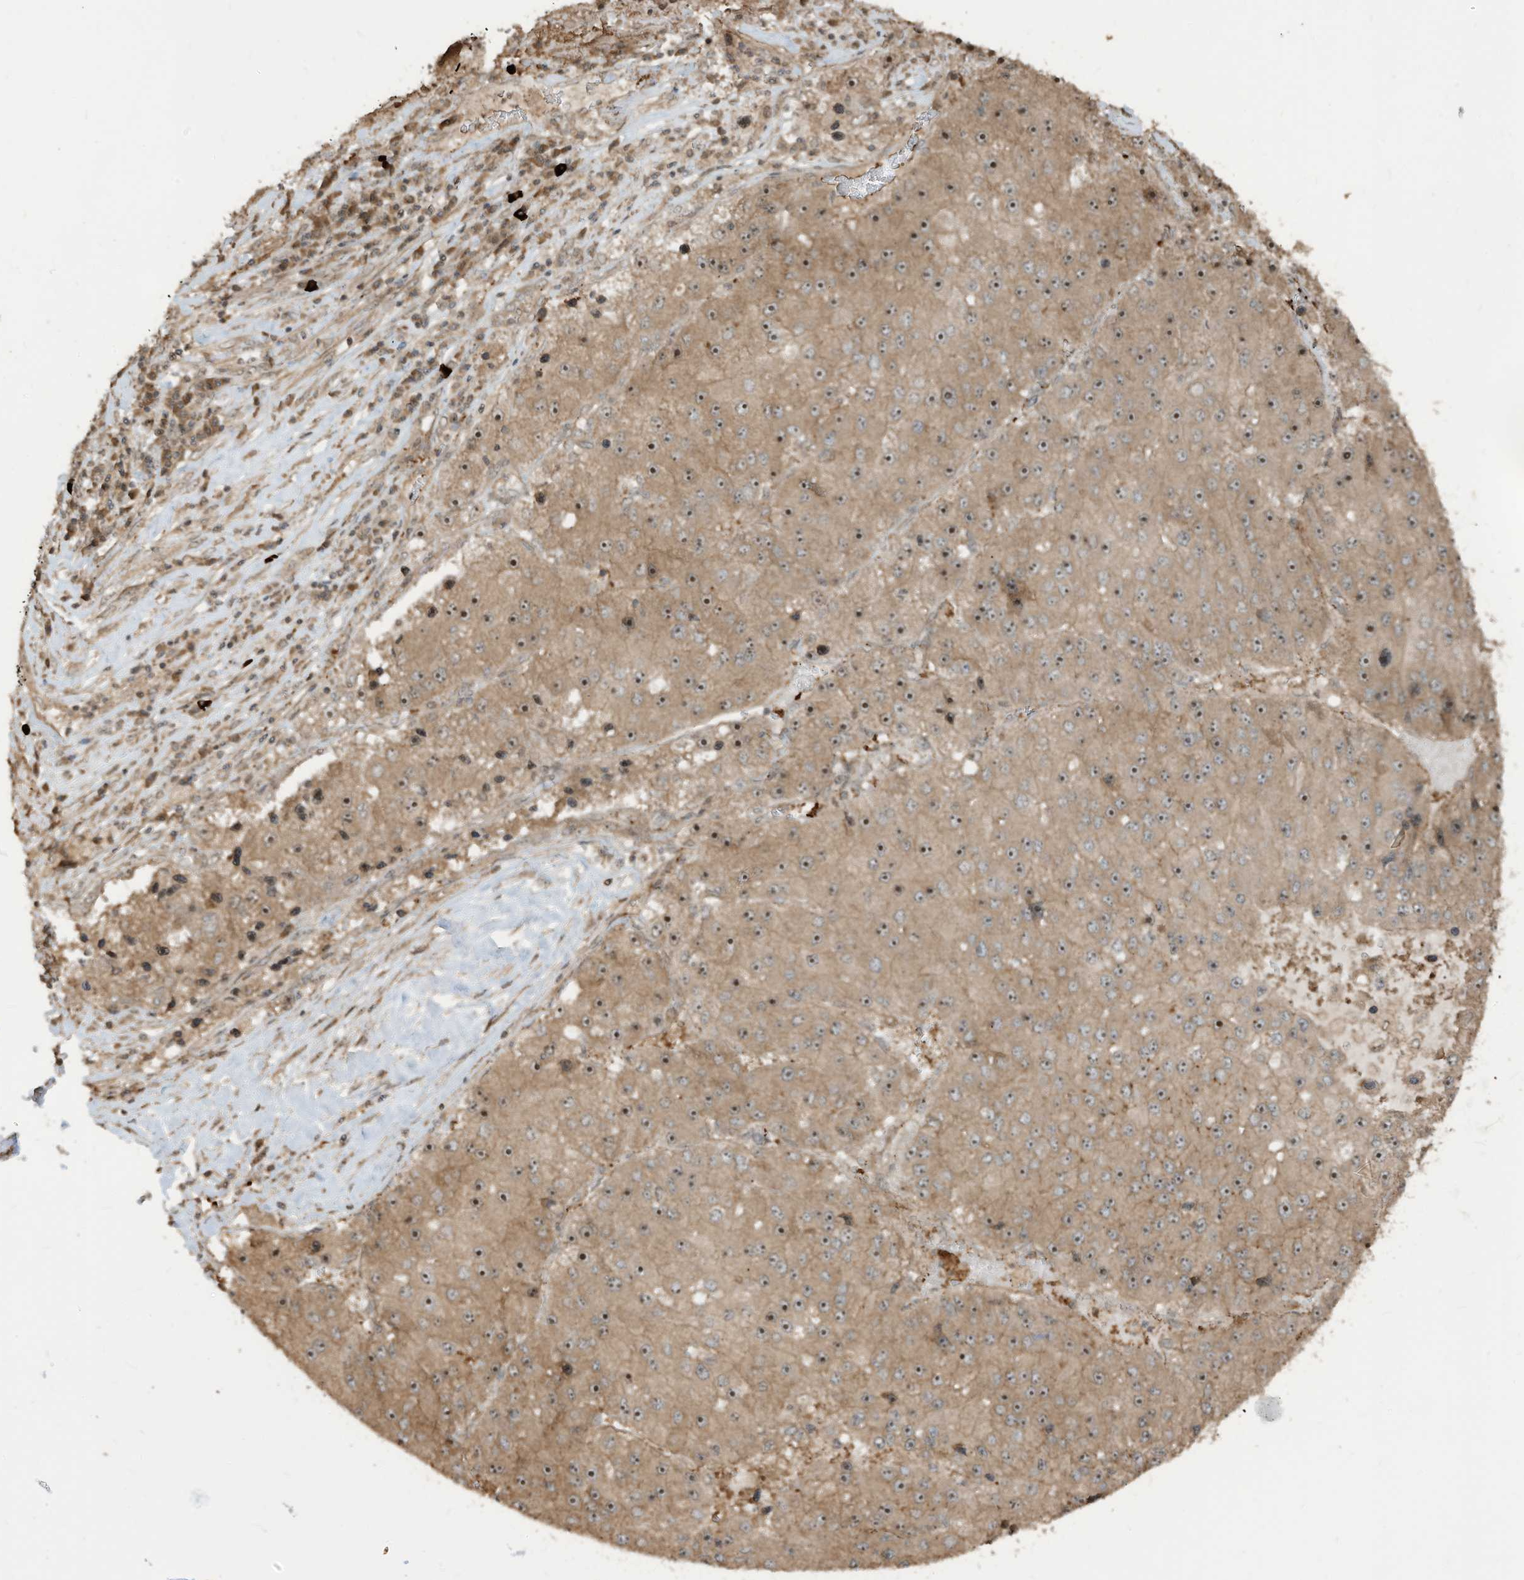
{"staining": {"intensity": "moderate", "quantity": ">75%", "location": "cytoplasmic/membranous,nuclear"}, "tissue": "liver cancer", "cell_type": "Tumor cells", "image_type": "cancer", "snomed": [{"axis": "morphology", "description": "Carcinoma, Hepatocellular, NOS"}, {"axis": "topography", "description": "Liver"}], "caption": "Moderate cytoplasmic/membranous and nuclear protein expression is identified in about >75% of tumor cells in liver hepatocellular carcinoma.", "gene": "CARF", "patient": {"sex": "female", "age": 73}}